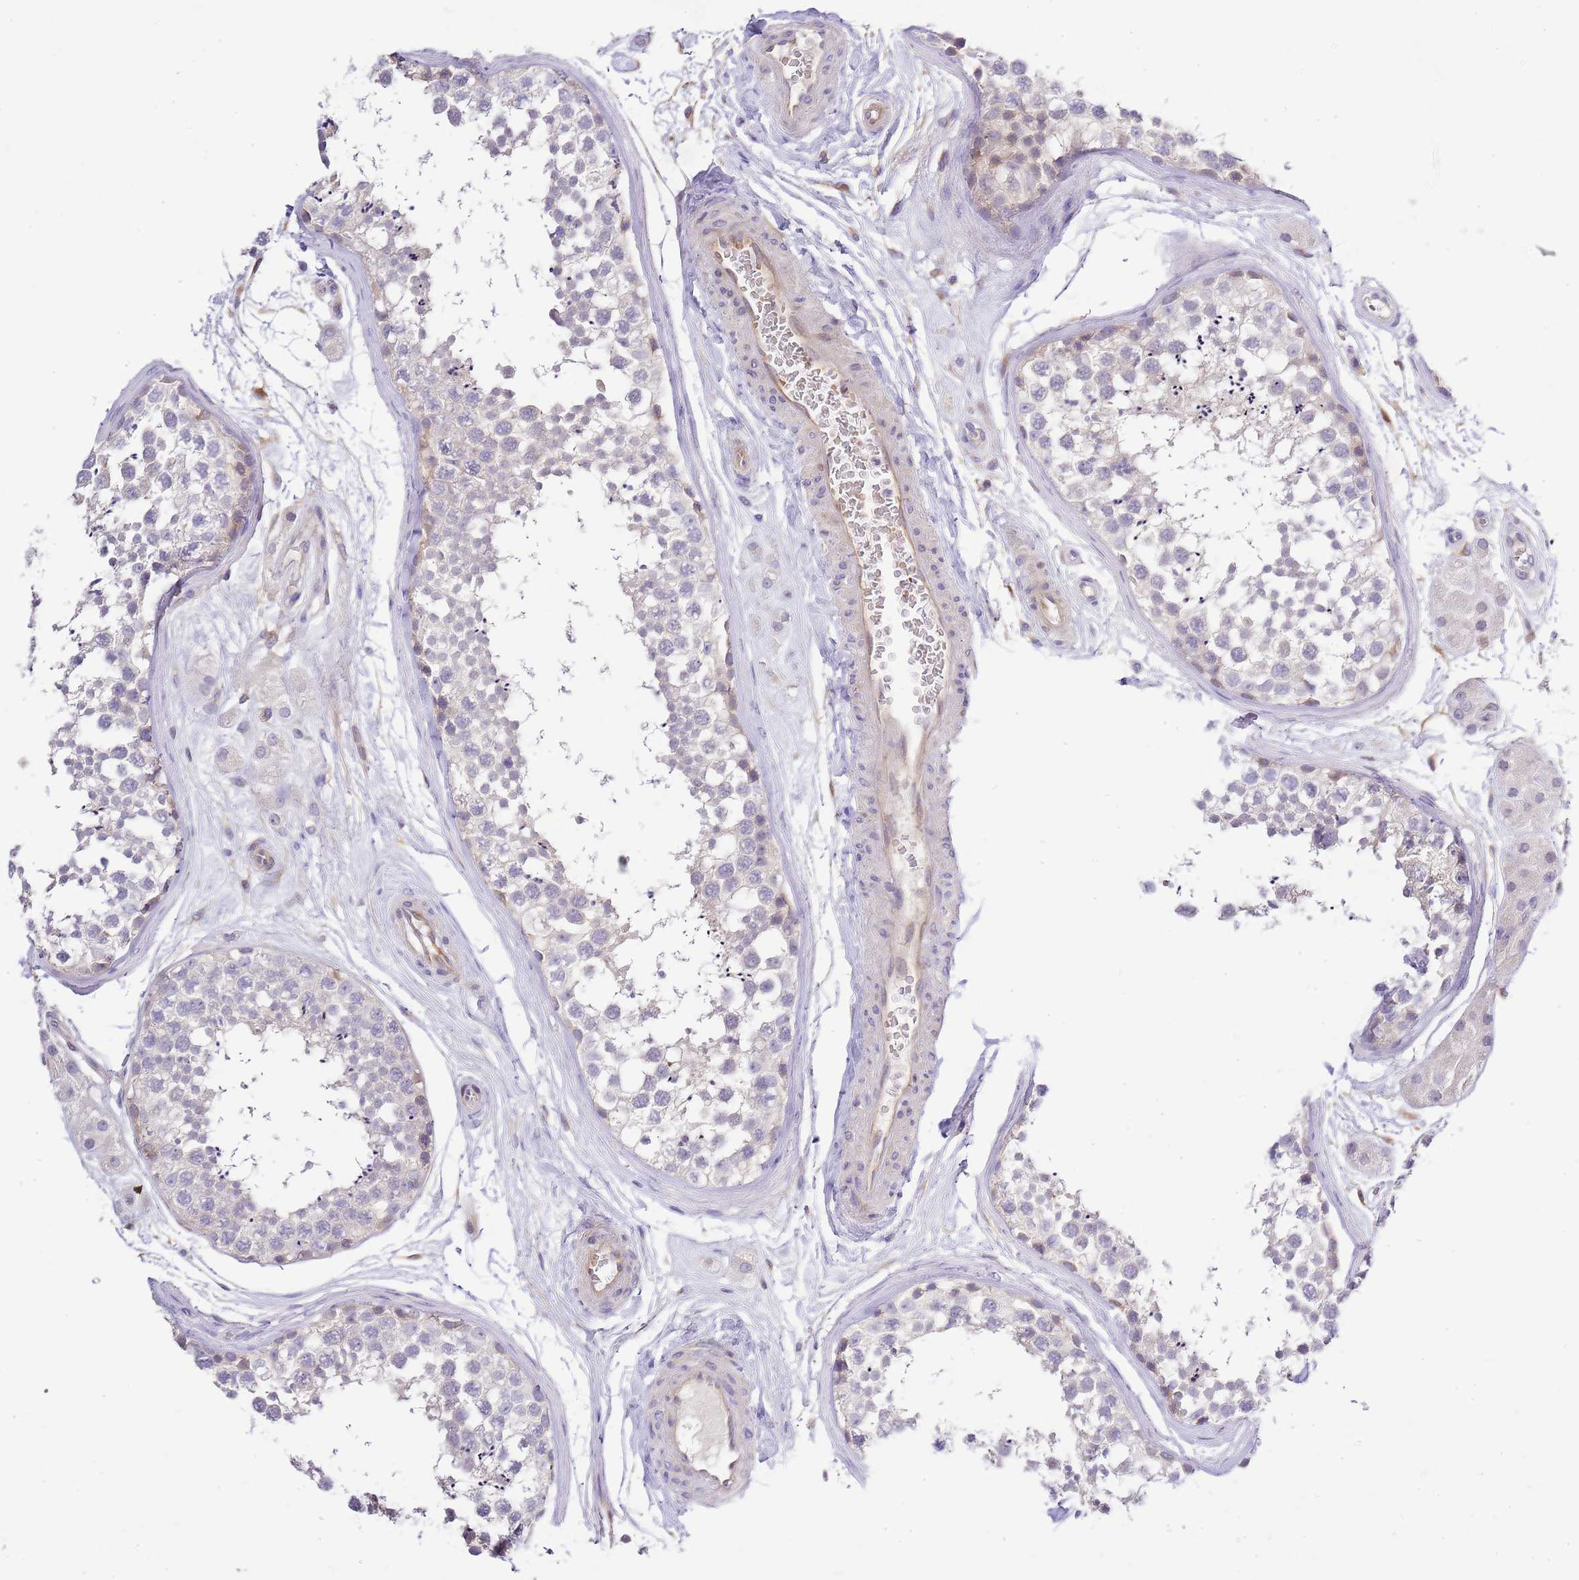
{"staining": {"intensity": "moderate", "quantity": "<25%", "location": "cytoplasmic/membranous"}, "tissue": "testis", "cell_type": "Cells in seminiferous ducts", "image_type": "normal", "snomed": [{"axis": "morphology", "description": "Normal tissue, NOS"}, {"axis": "topography", "description": "Testis"}], "caption": "This photomicrograph demonstrates immunohistochemistry (IHC) staining of benign testis, with low moderate cytoplasmic/membranous expression in about <25% of cells in seminiferous ducts.", "gene": "RFK", "patient": {"sex": "male", "age": 56}}